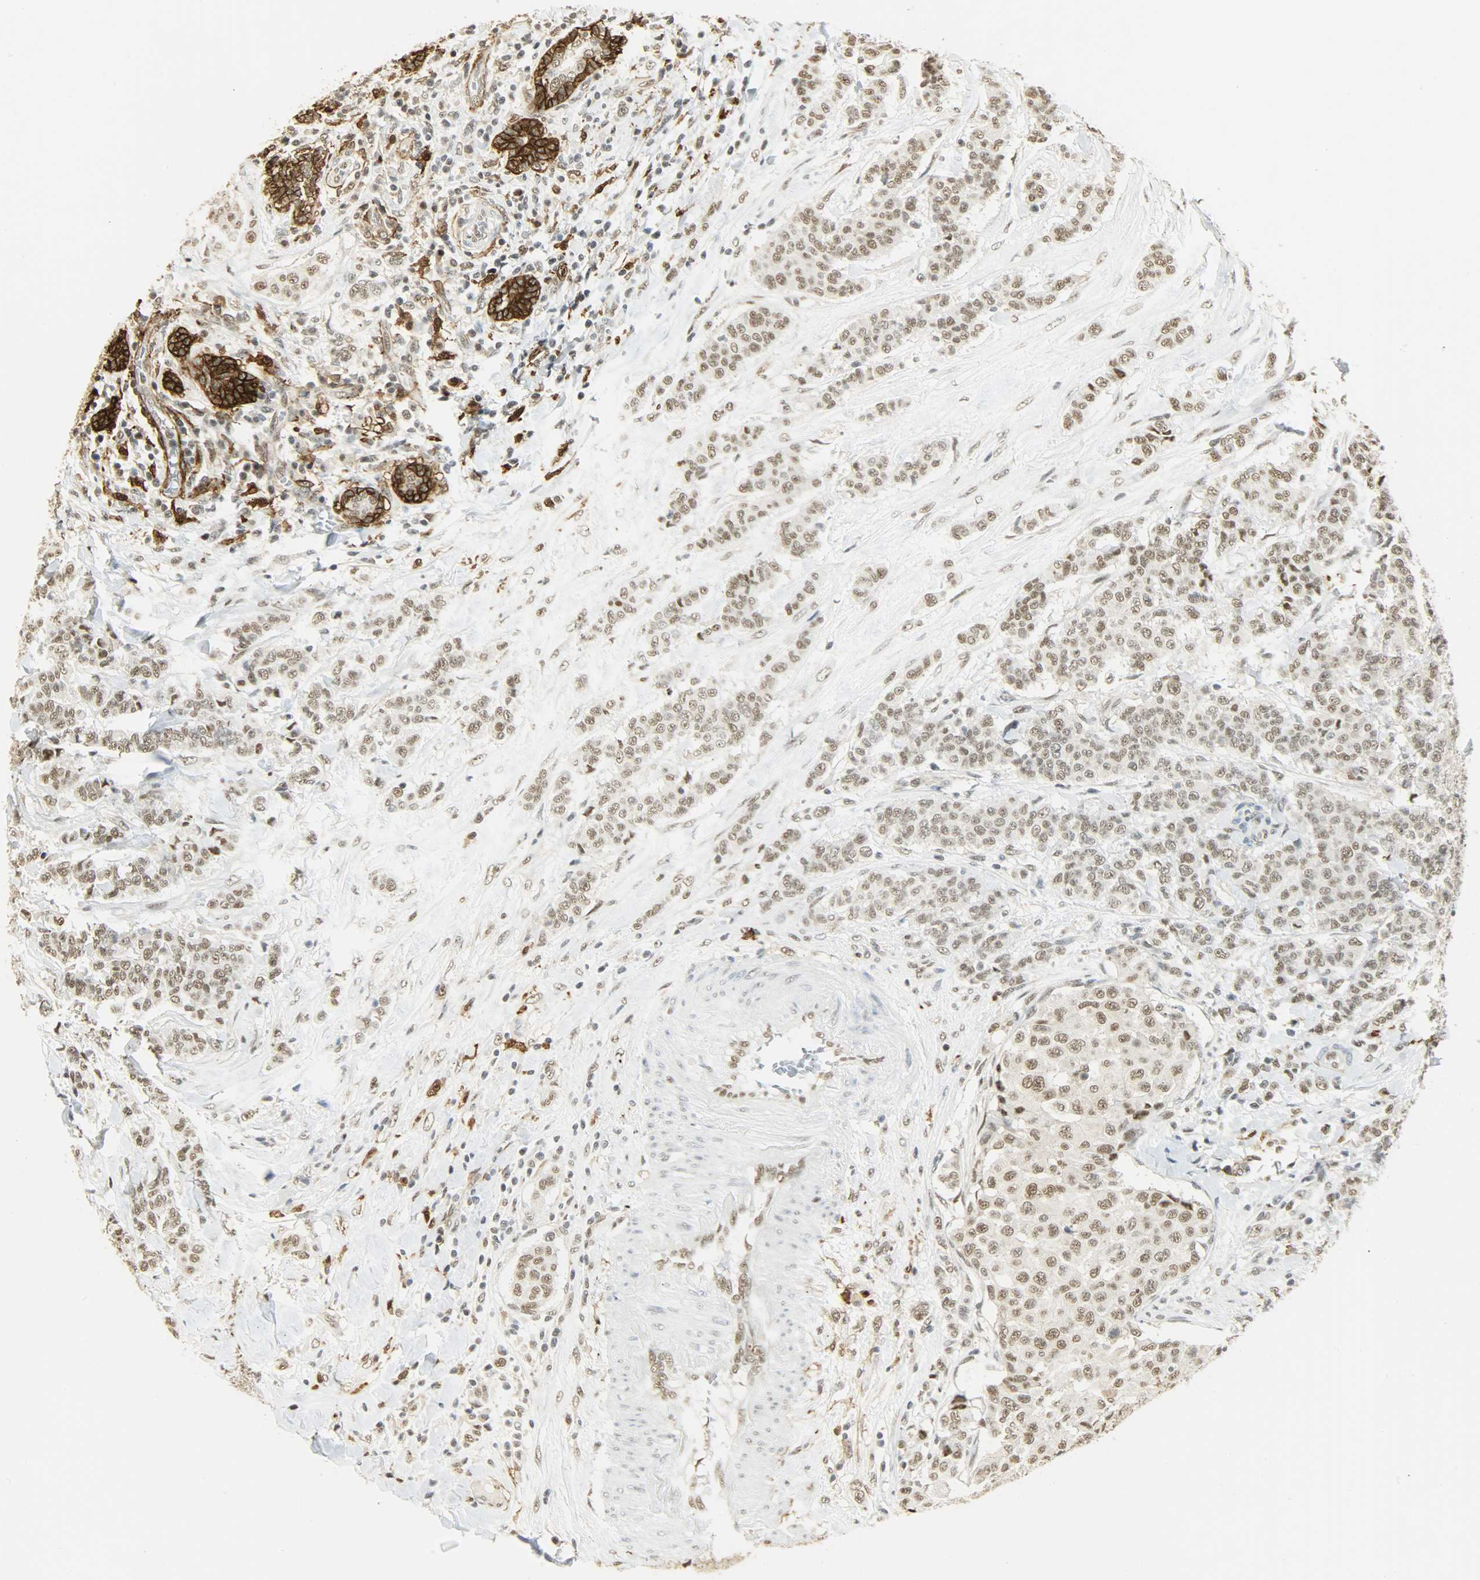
{"staining": {"intensity": "moderate", "quantity": ">75%", "location": "cytoplasmic/membranous,nuclear"}, "tissue": "breast cancer", "cell_type": "Tumor cells", "image_type": "cancer", "snomed": [{"axis": "morphology", "description": "Duct carcinoma"}, {"axis": "topography", "description": "Breast"}], "caption": "This is a photomicrograph of IHC staining of breast intraductal carcinoma, which shows moderate expression in the cytoplasmic/membranous and nuclear of tumor cells.", "gene": "NGFR", "patient": {"sex": "female", "age": 40}}